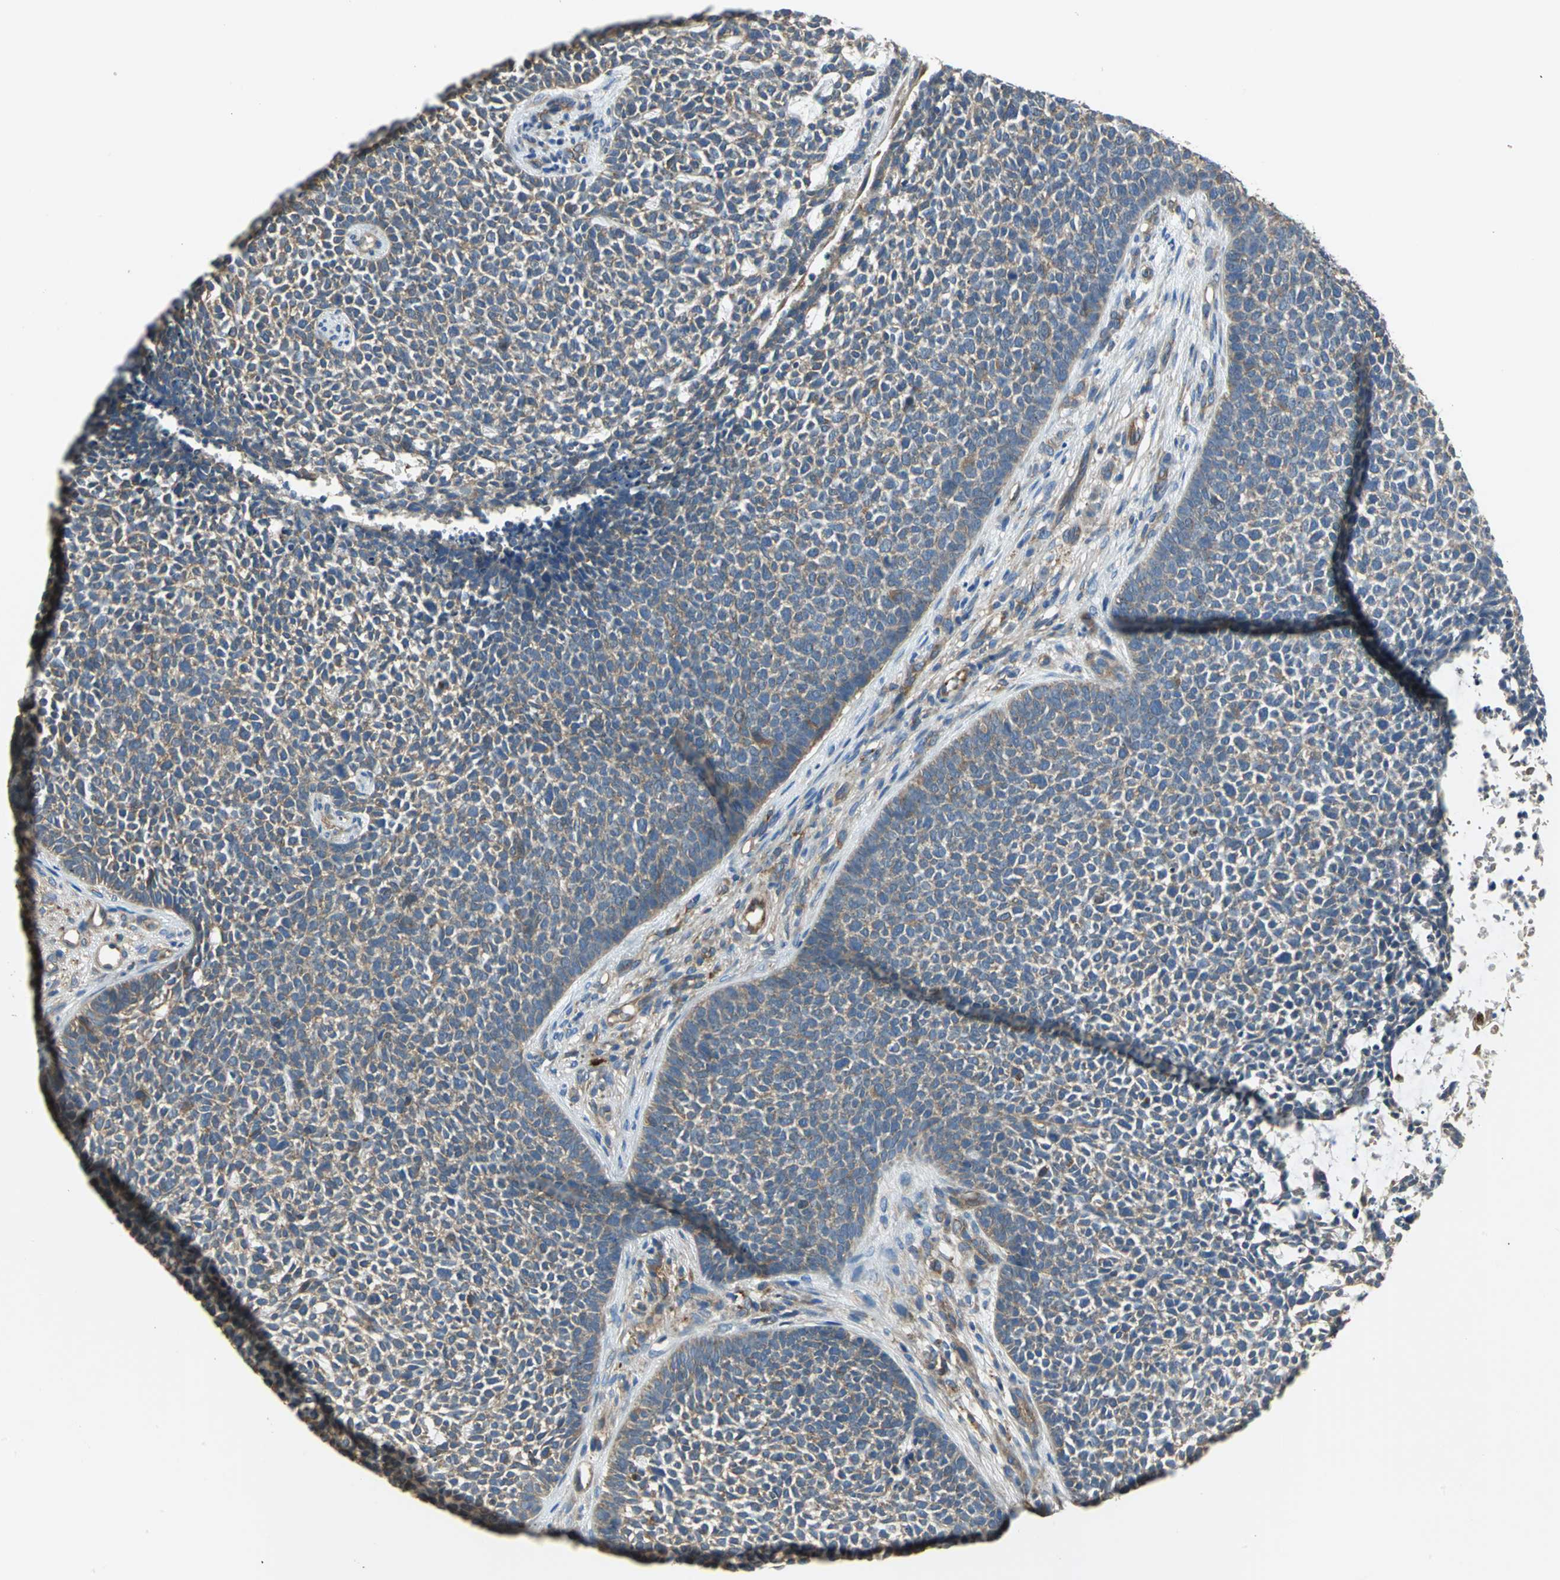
{"staining": {"intensity": "weak", "quantity": "25%-75%", "location": "cytoplasmic/membranous"}, "tissue": "skin cancer", "cell_type": "Tumor cells", "image_type": "cancer", "snomed": [{"axis": "morphology", "description": "Basal cell carcinoma"}, {"axis": "topography", "description": "Skin"}], "caption": "Tumor cells demonstrate low levels of weak cytoplasmic/membranous expression in about 25%-75% of cells in skin cancer (basal cell carcinoma). (DAB = brown stain, brightfield microscopy at high magnification).", "gene": "DIAPH2", "patient": {"sex": "female", "age": 84}}